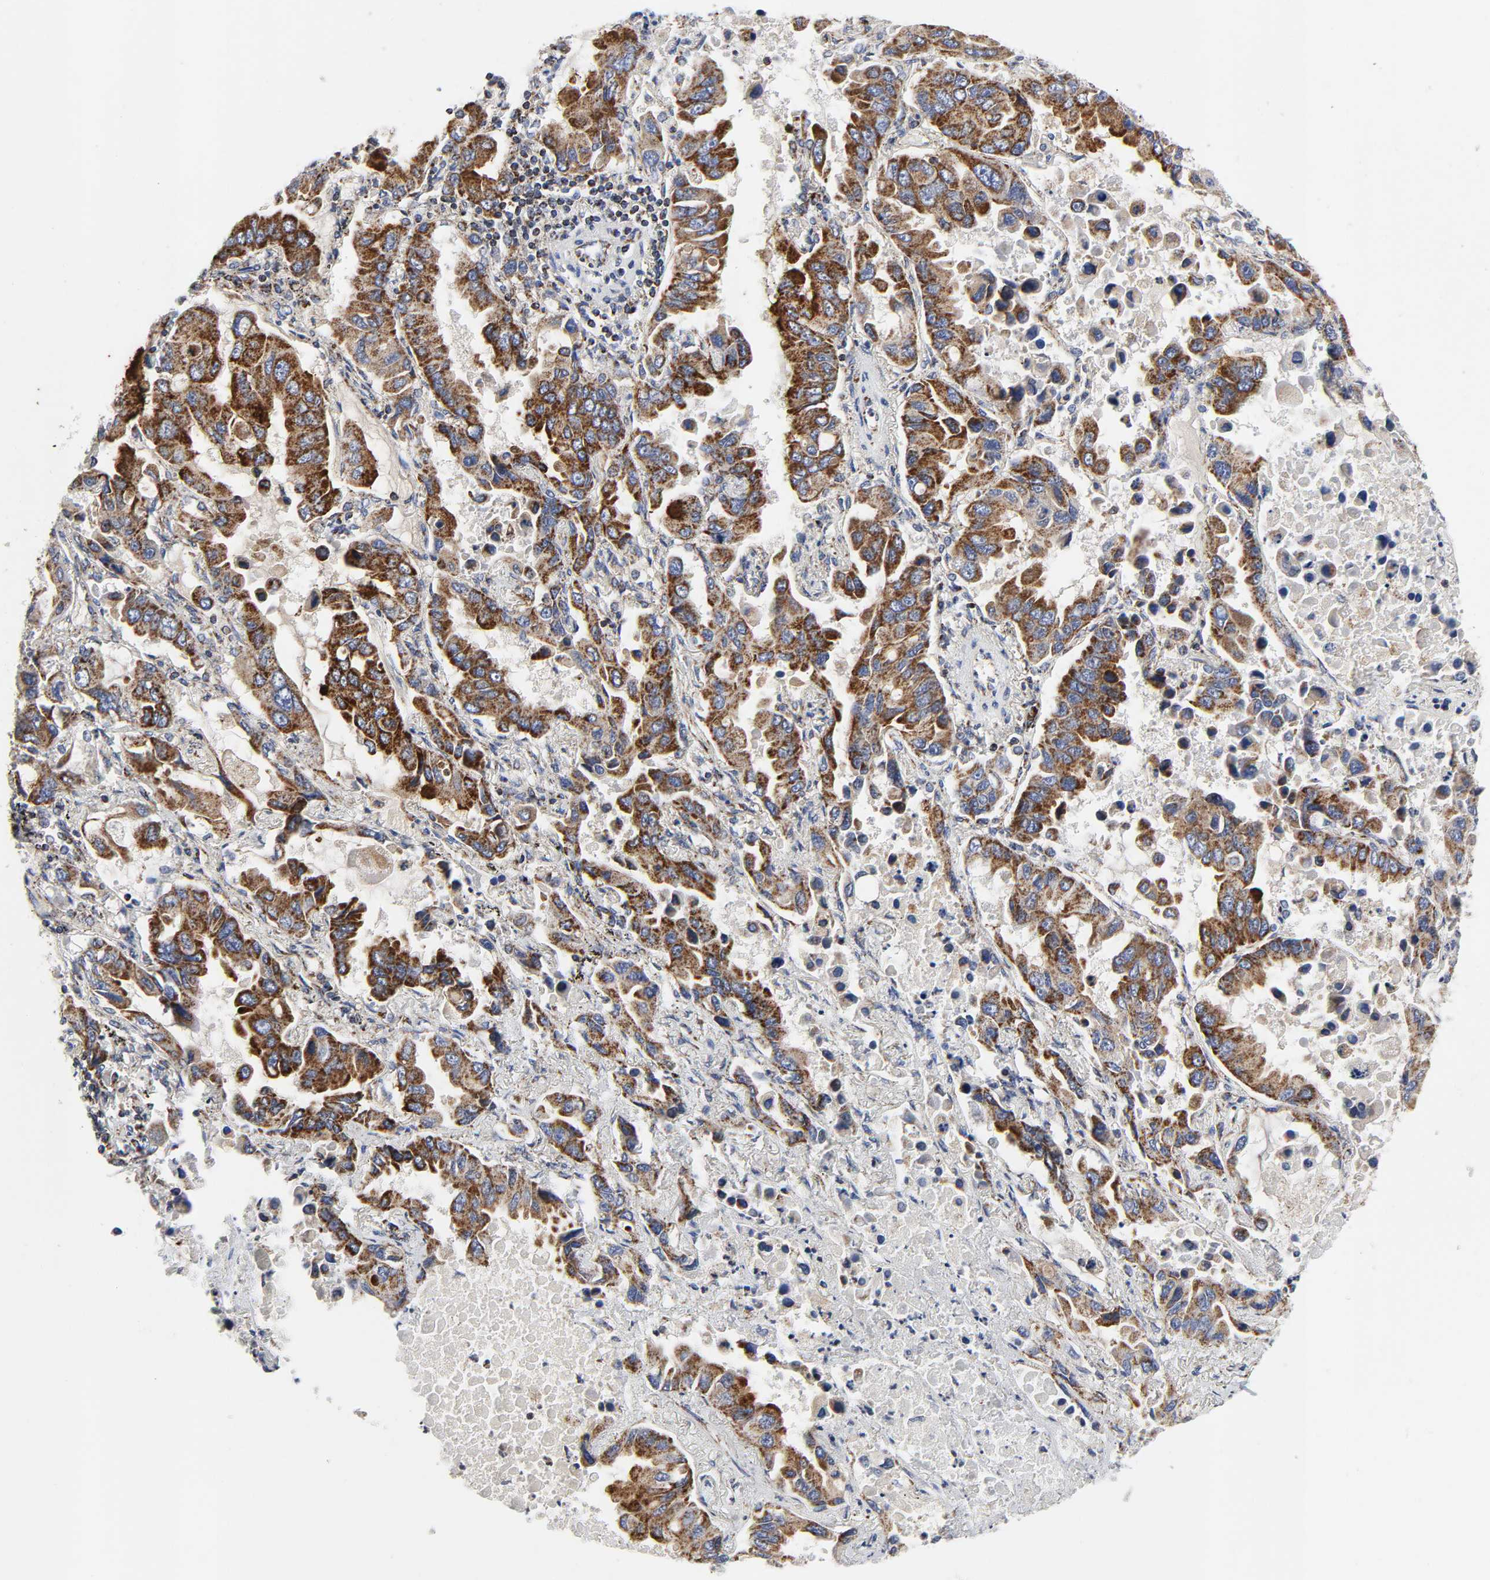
{"staining": {"intensity": "moderate", "quantity": ">75%", "location": "cytoplasmic/membranous"}, "tissue": "lung cancer", "cell_type": "Tumor cells", "image_type": "cancer", "snomed": [{"axis": "morphology", "description": "Adenocarcinoma, NOS"}, {"axis": "topography", "description": "Lung"}], "caption": "An image of lung cancer (adenocarcinoma) stained for a protein displays moderate cytoplasmic/membranous brown staining in tumor cells. (DAB IHC with brightfield microscopy, high magnification).", "gene": "AOPEP", "patient": {"sex": "male", "age": 64}}